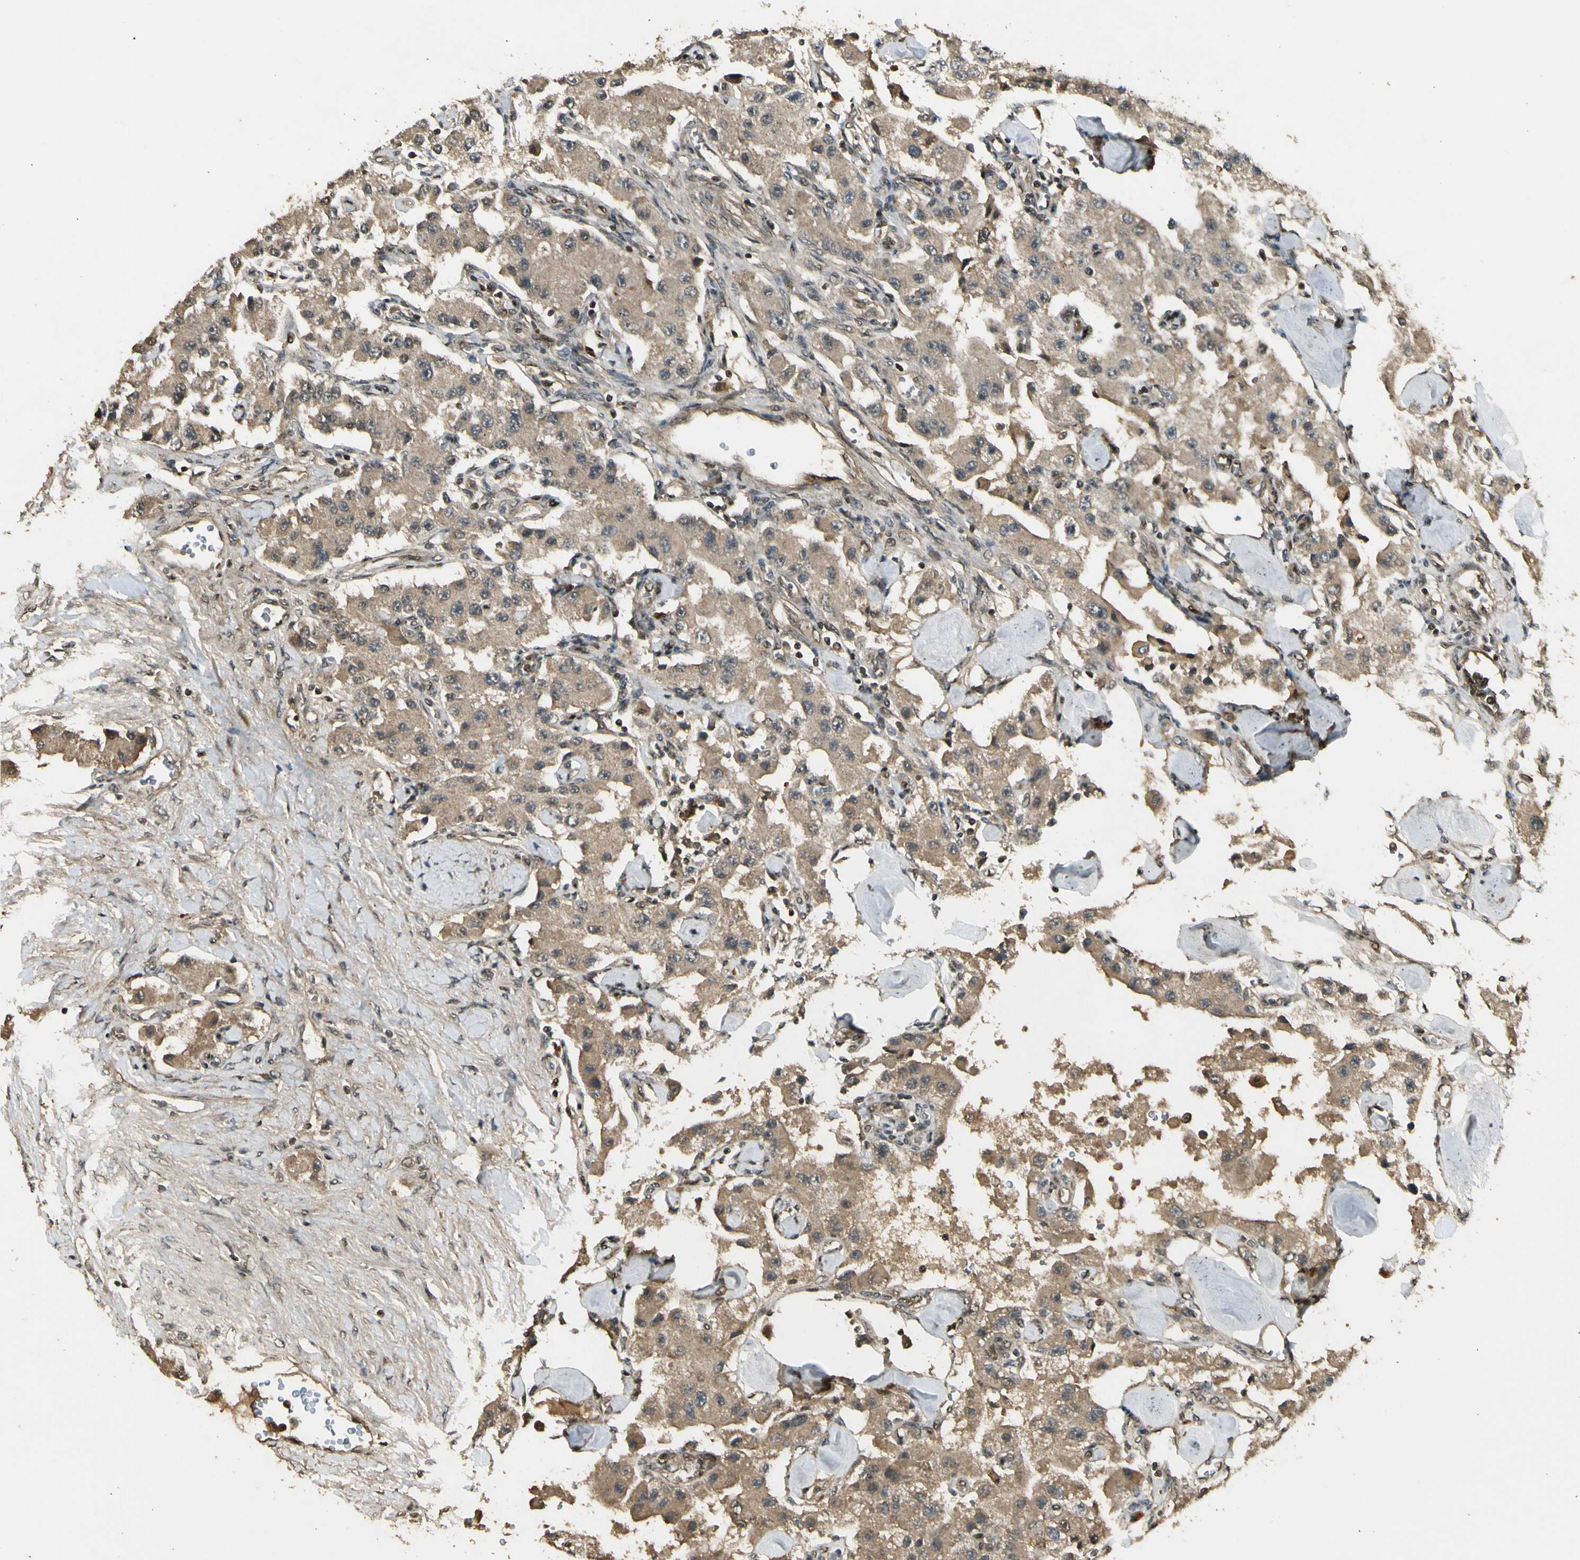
{"staining": {"intensity": "weak", "quantity": ">75%", "location": "cytoplasmic/membranous"}, "tissue": "carcinoid", "cell_type": "Tumor cells", "image_type": "cancer", "snomed": [{"axis": "morphology", "description": "Carcinoid, malignant, NOS"}, {"axis": "topography", "description": "Pancreas"}], "caption": "This histopathology image shows immunohistochemistry (IHC) staining of human carcinoid, with low weak cytoplasmic/membranous staining in about >75% of tumor cells.", "gene": "GMEB2", "patient": {"sex": "male", "age": 41}}